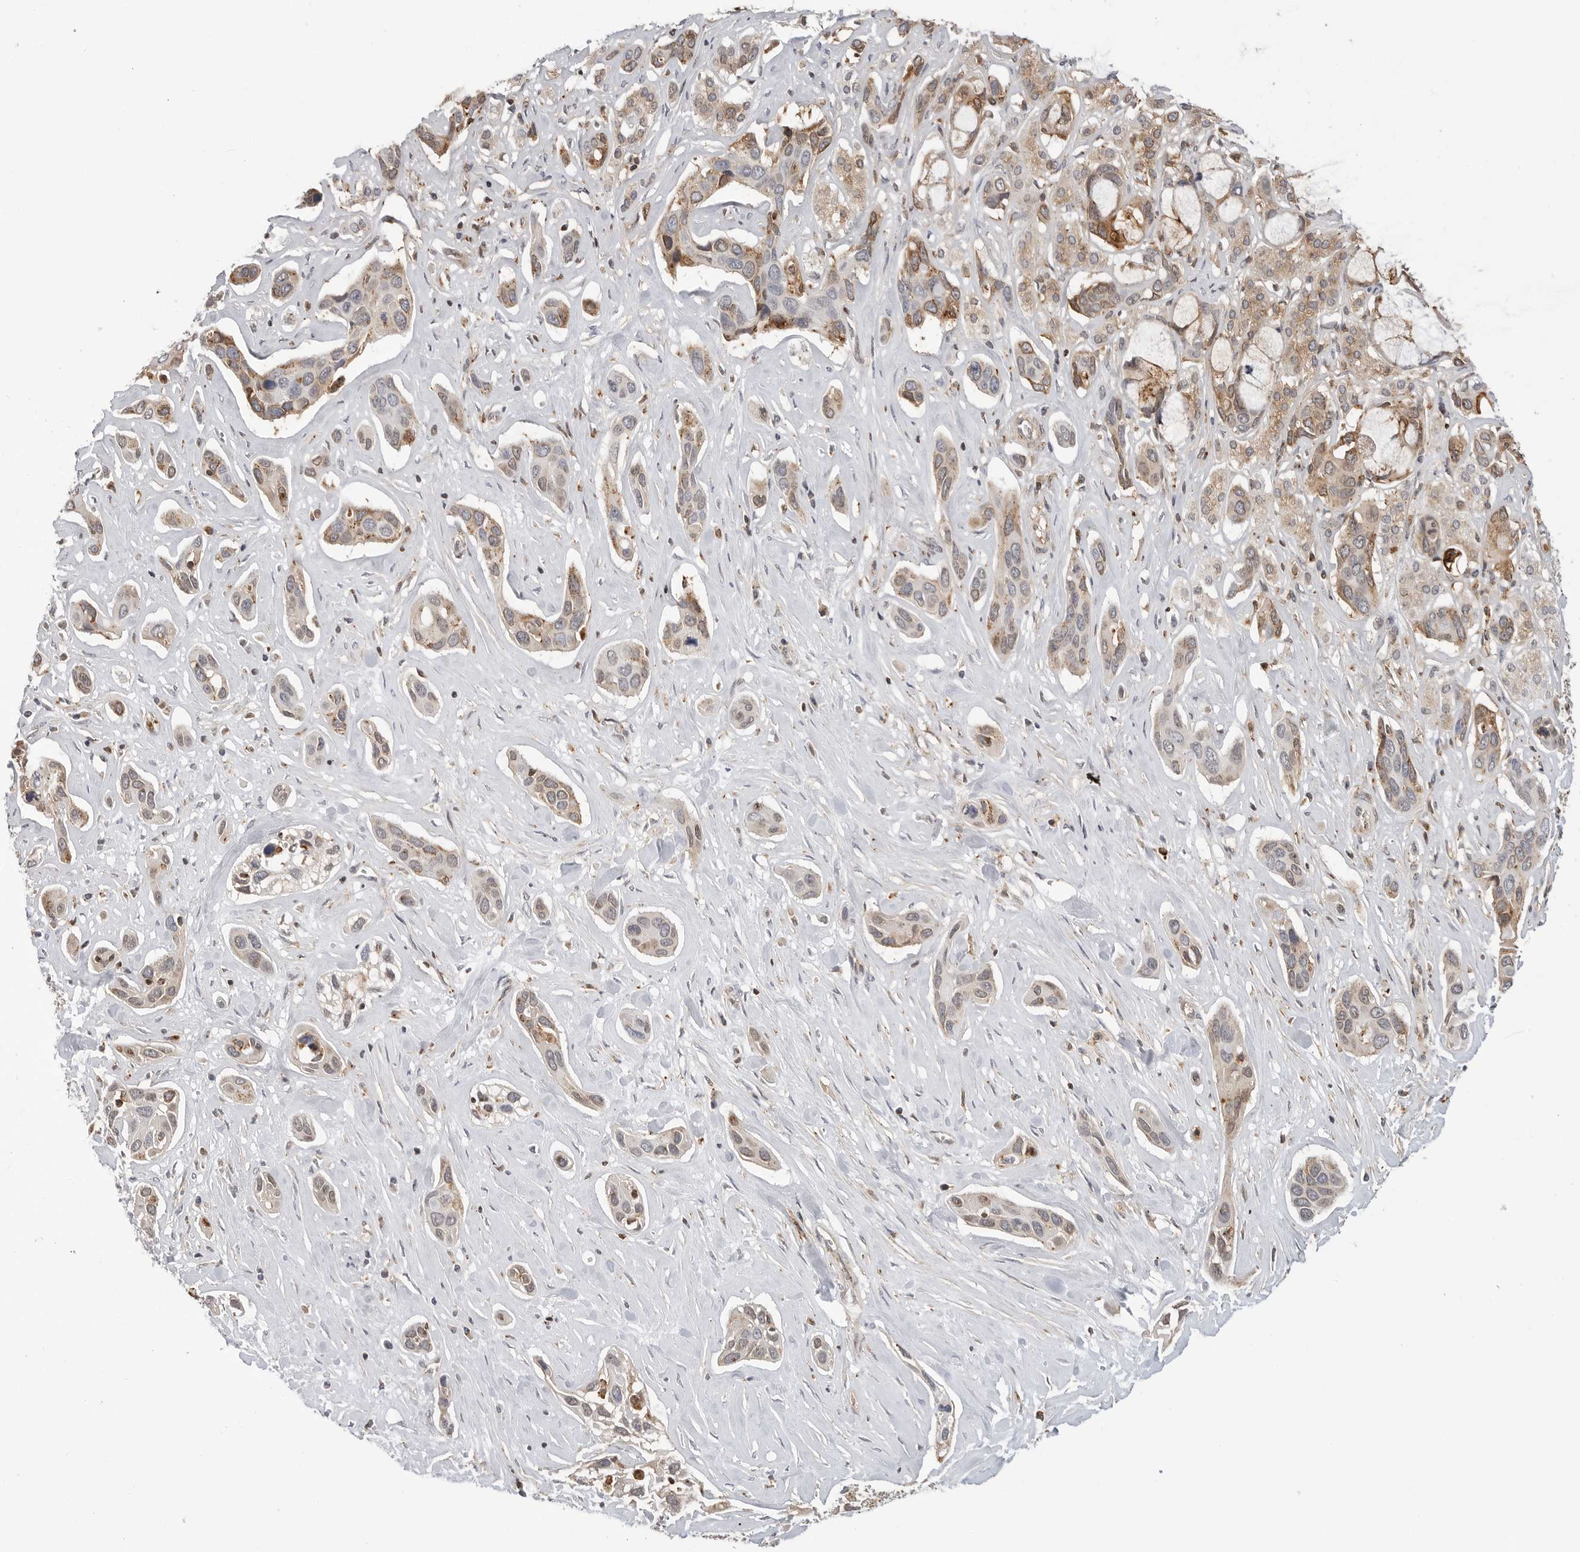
{"staining": {"intensity": "moderate", "quantity": "<25%", "location": "cytoplasmic/membranous"}, "tissue": "pancreatic cancer", "cell_type": "Tumor cells", "image_type": "cancer", "snomed": [{"axis": "morphology", "description": "Adenocarcinoma, NOS"}, {"axis": "topography", "description": "Pancreas"}], "caption": "The image reveals staining of pancreatic cancer, revealing moderate cytoplasmic/membranous protein expression (brown color) within tumor cells.", "gene": "ANXA11", "patient": {"sex": "female", "age": 60}}